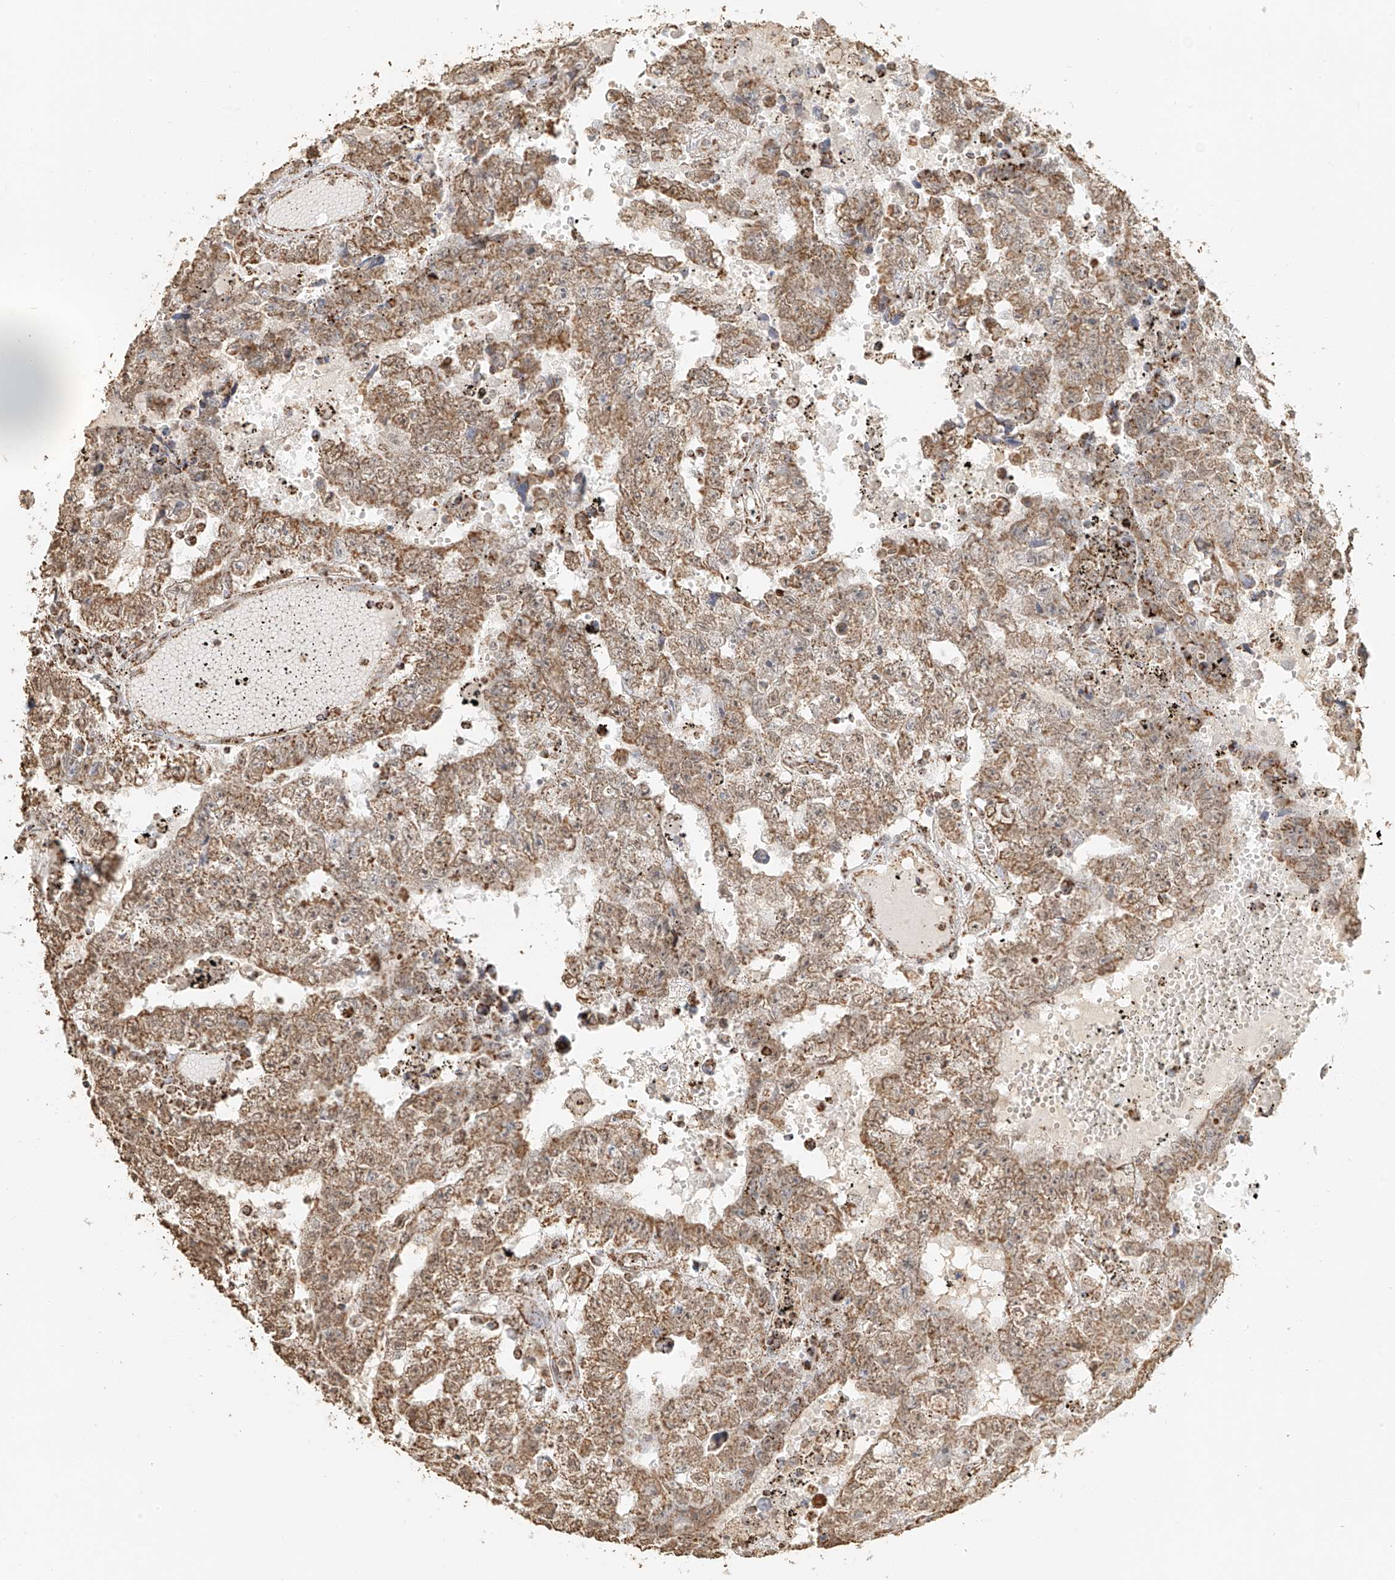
{"staining": {"intensity": "moderate", "quantity": ">75%", "location": "cytoplasmic/membranous"}, "tissue": "testis cancer", "cell_type": "Tumor cells", "image_type": "cancer", "snomed": [{"axis": "morphology", "description": "Carcinoma, Embryonal, NOS"}, {"axis": "topography", "description": "Testis"}], "caption": "A medium amount of moderate cytoplasmic/membranous staining is appreciated in about >75% of tumor cells in testis cancer (embryonal carcinoma) tissue.", "gene": "MIPEP", "patient": {"sex": "male", "age": 25}}